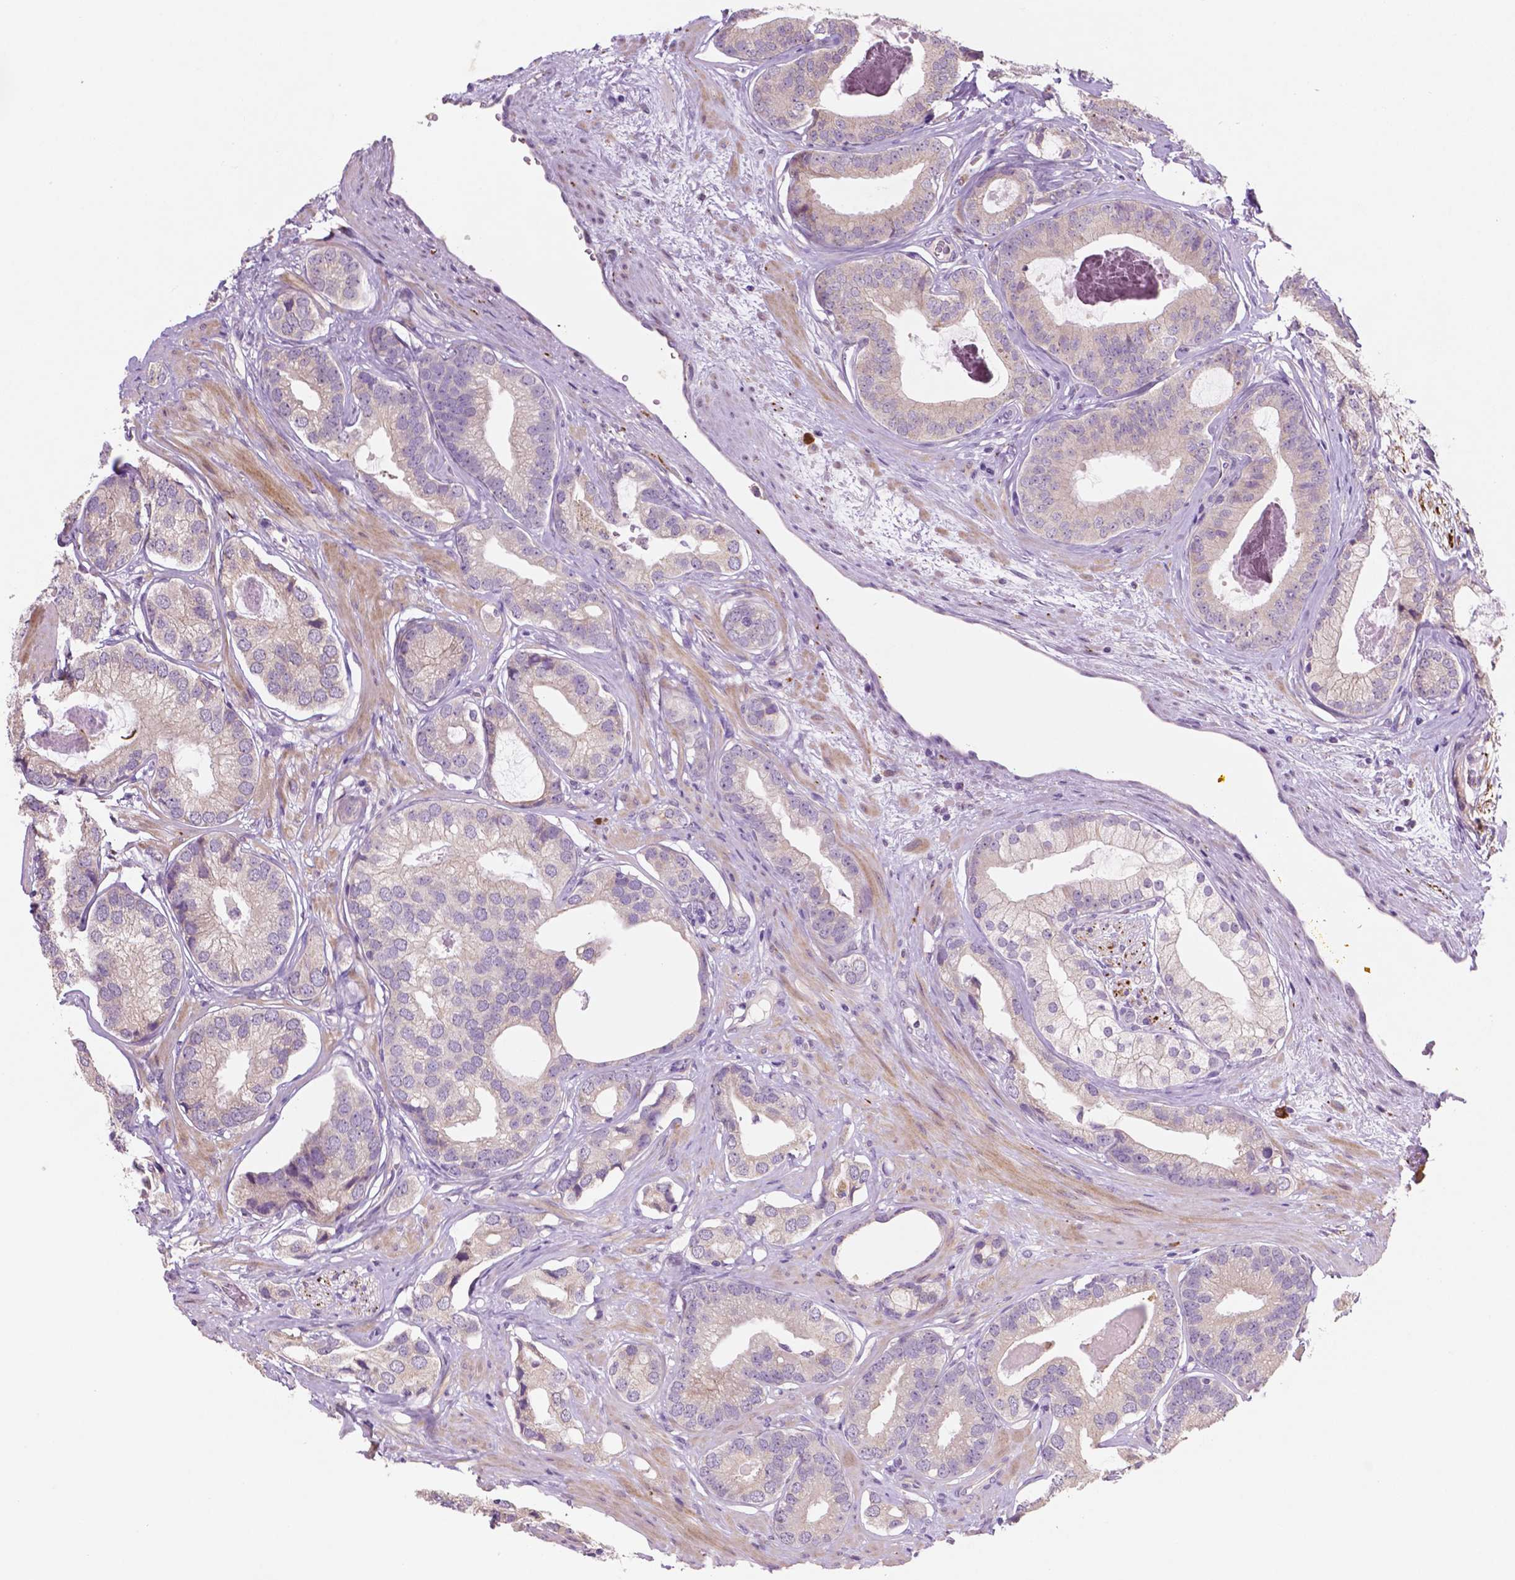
{"staining": {"intensity": "negative", "quantity": "none", "location": "none"}, "tissue": "prostate cancer", "cell_type": "Tumor cells", "image_type": "cancer", "snomed": [{"axis": "morphology", "description": "Adenocarcinoma, Low grade"}, {"axis": "topography", "description": "Prostate"}], "caption": "Prostate cancer (adenocarcinoma (low-grade)) was stained to show a protein in brown. There is no significant expression in tumor cells.", "gene": "LRP1B", "patient": {"sex": "male", "age": 61}}